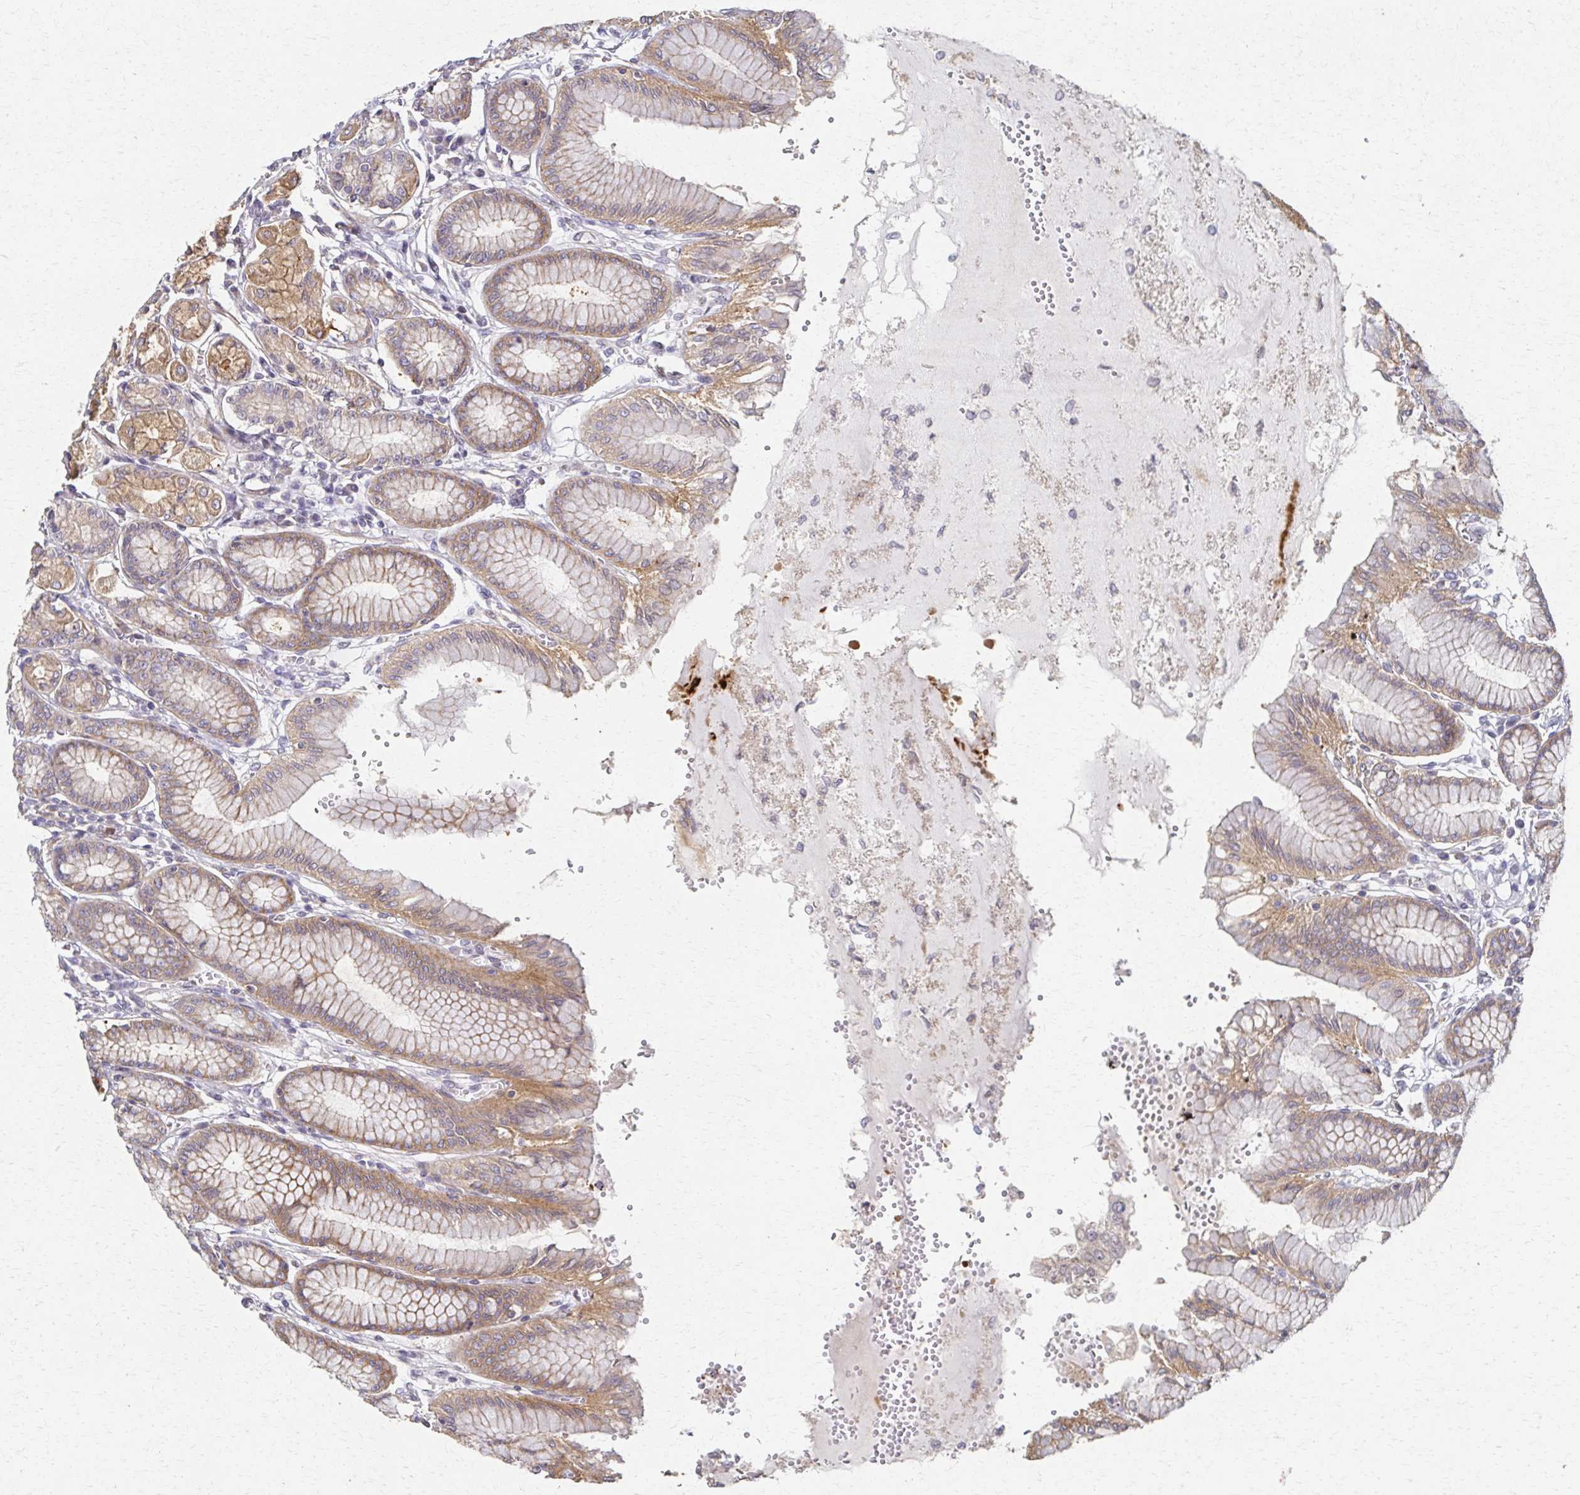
{"staining": {"intensity": "moderate", "quantity": "25%-75%", "location": "cytoplasmic/membranous"}, "tissue": "stomach", "cell_type": "Glandular cells", "image_type": "normal", "snomed": [{"axis": "morphology", "description": "Normal tissue, NOS"}, {"axis": "topography", "description": "Stomach"}, {"axis": "topography", "description": "Stomach, lower"}], "caption": "A photomicrograph of human stomach stained for a protein exhibits moderate cytoplasmic/membranous brown staining in glandular cells.", "gene": "EOLA1", "patient": {"sex": "male", "age": 76}}